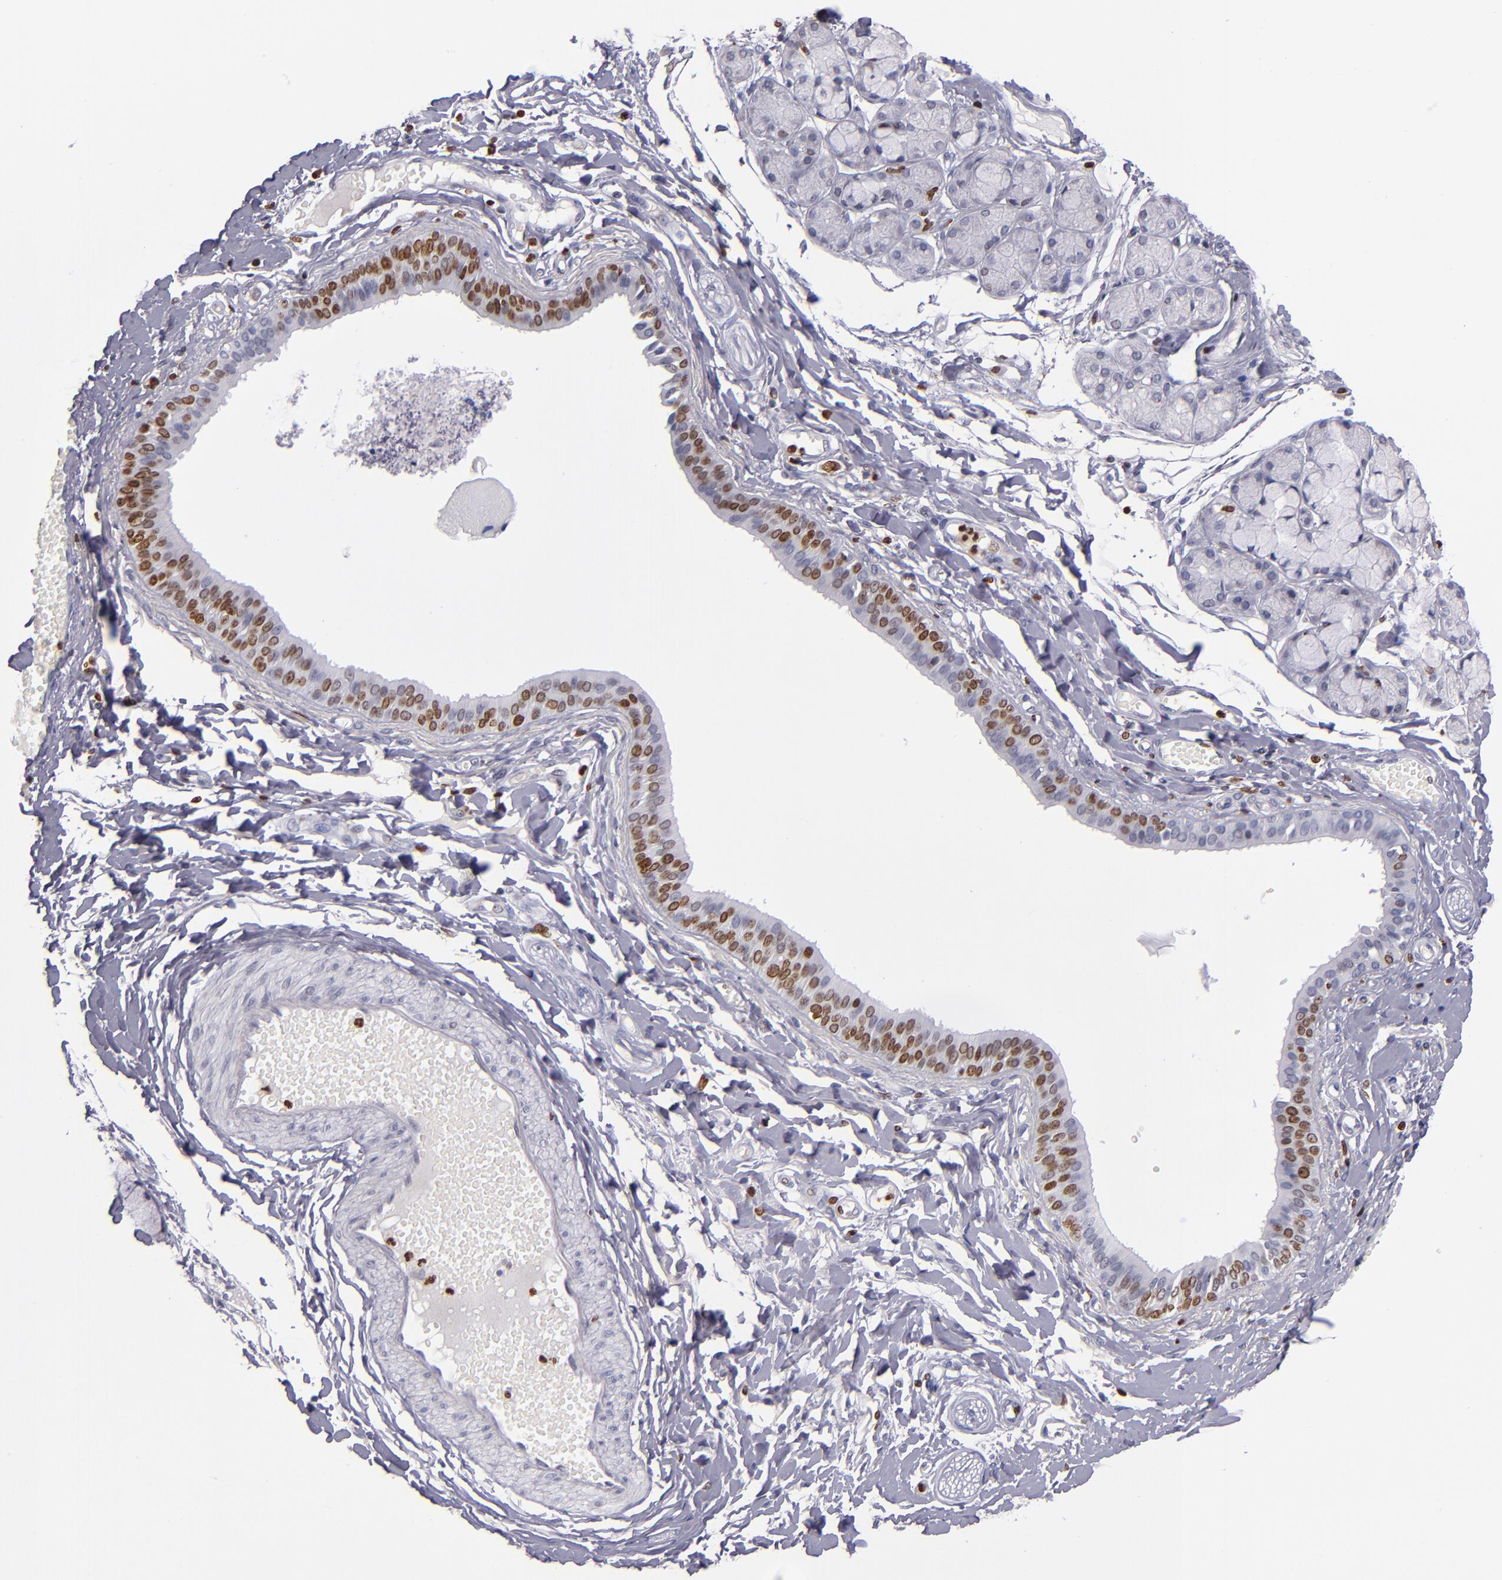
{"staining": {"intensity": "moderate", "quantity": "<25%", "location": "nuclear"}, "tissue": "salivary gland", "cell_type": "Glandular cells", "image_type": "normal", "snomed": [{"axis": "morphology", "description": "Normal tissue, NOS"}, {"axis": "topography", "description": "Skeletal muscle"}, {"axis": "topography", "description": "Oral tissue"}, {"axis": "topography", "description": "Salivary gland"}, {"axis": "topography", "description": "Peripheral nerve tissue"}], "caption": "Approximately <25% of glandular cells in unremarkable human salivary gland demonstrate moderate nuclear protein staining as visualized by brown immunohistochemical staining.", "gene": "CDKL5", "patient": {"sex": "male", "age": 54}}